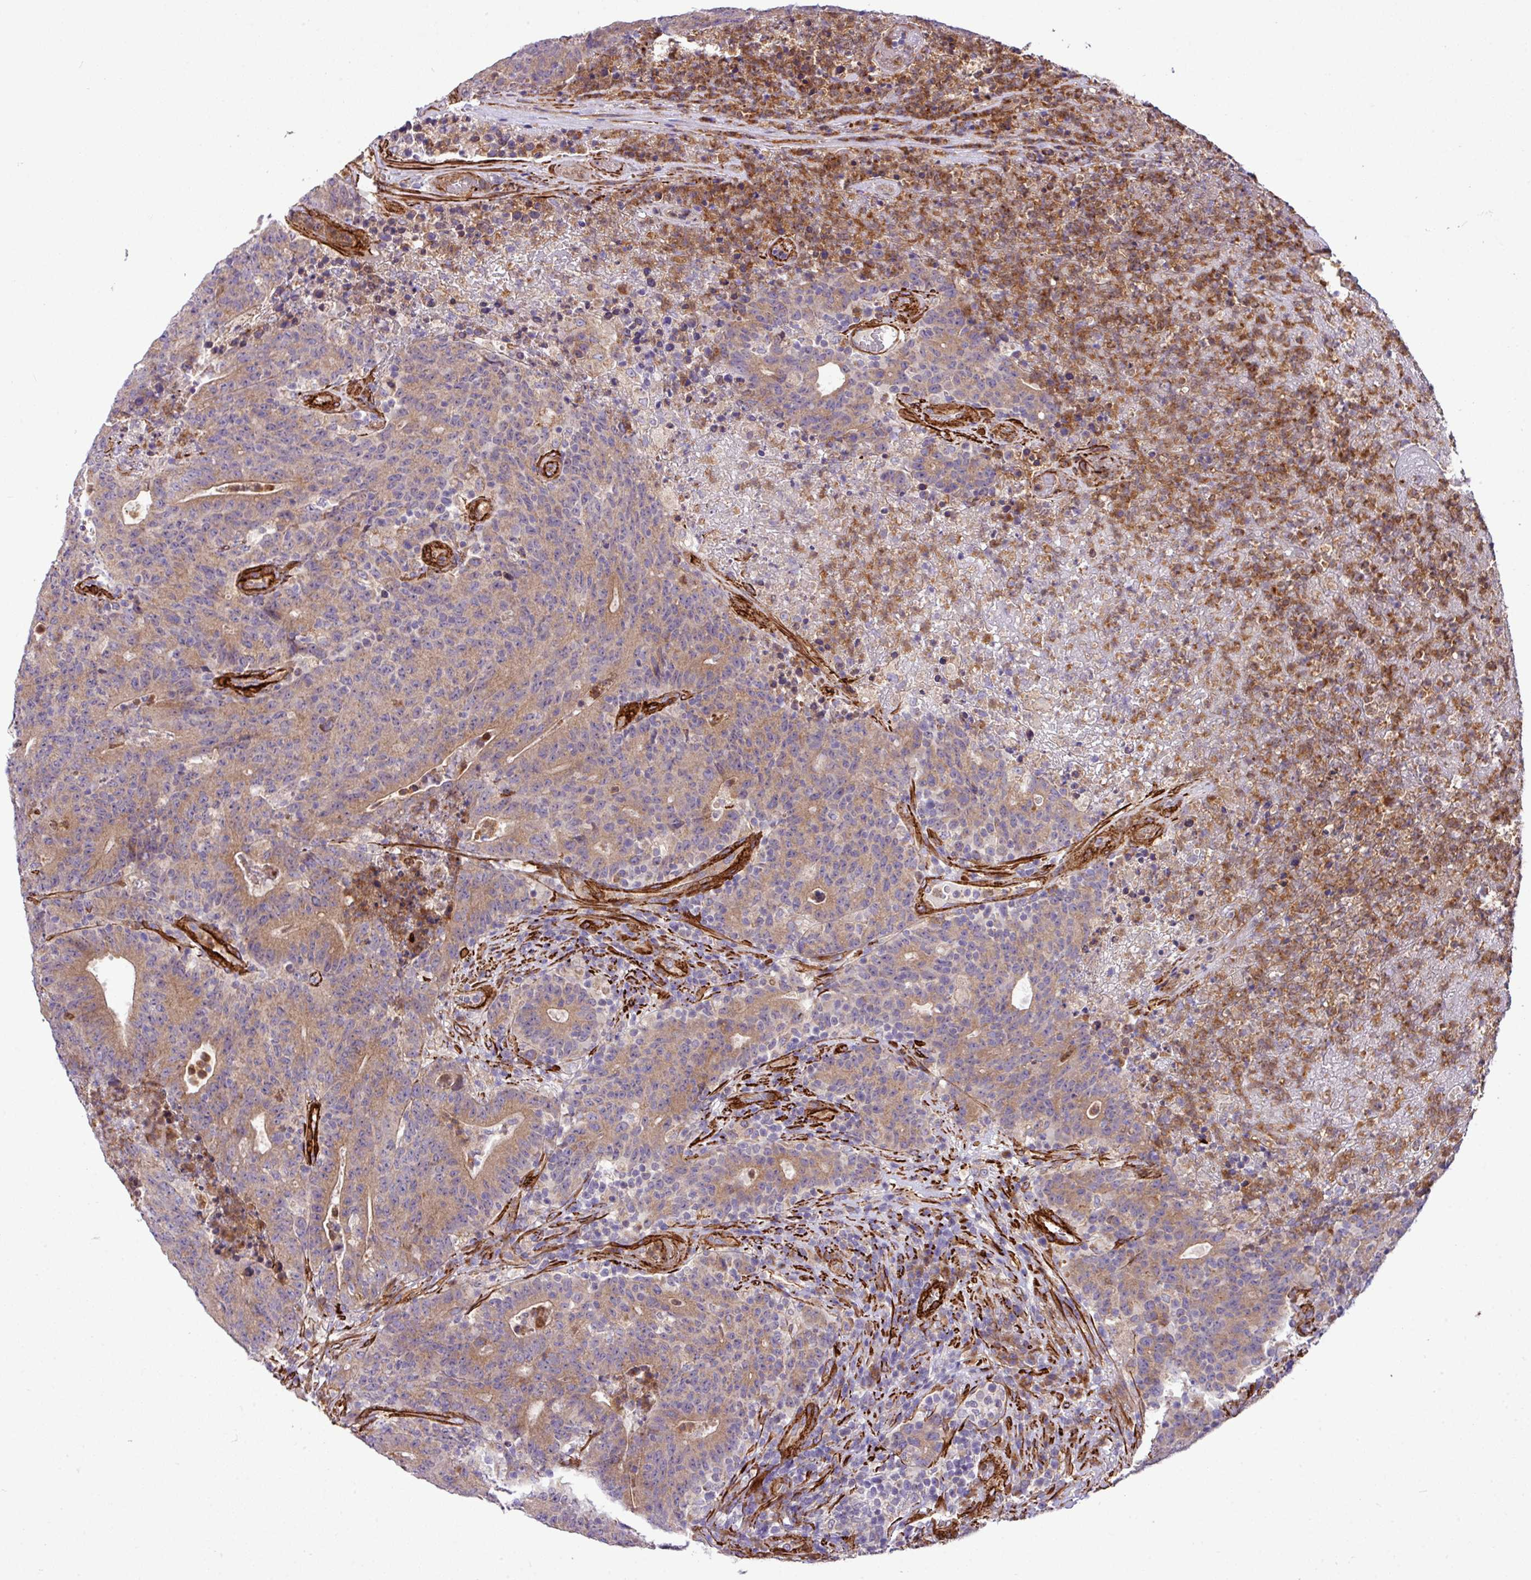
{"staining": {"intensity": "moderate", "quantity": ">75%", "location": "cytoplasmic/membranous"}, "tissue": "colorectal cancer", "cell_type": "Tumor cells", "image_type": "cancer", "snomed": [{"axis": "morphology", "description": "Adenocarcinoma, NOS"}, {"axis": "topography", "description": "Colon"}], "caption": "The histopathology image demonstrates staining of colorectal adenocarcinoma, revealing moderate cytoplasmic/membranous protein positivity (brown color) within tumor cells.", "gene": "FAM47E", "patient": {"sex": "female", "age": 75}}